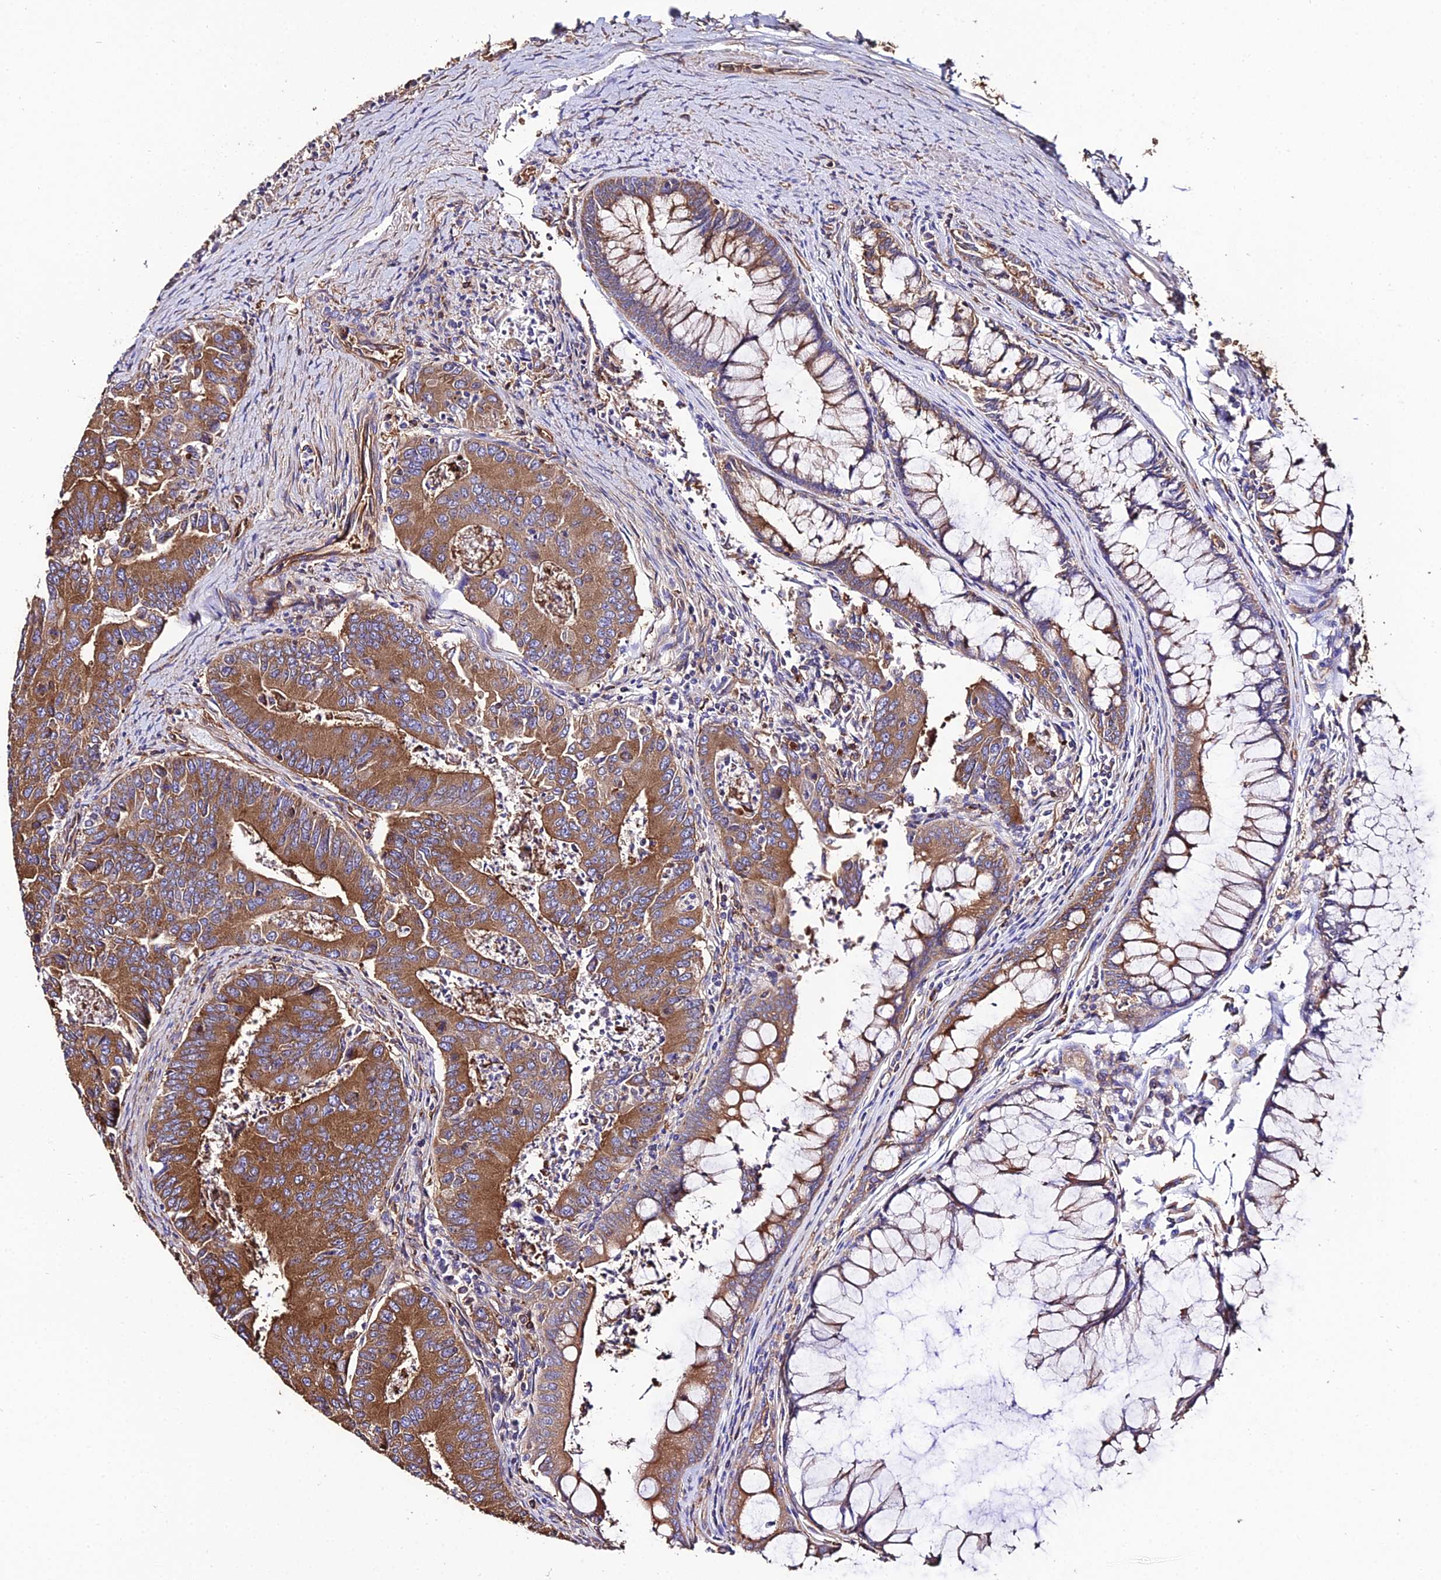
{"staining": {"intensity": "moderate", "quantity": ">75%", "location": "cytoplasmic/membranous"}, "tissue": "colorectal cancer", "cell_type": "Tumor cells", "image_type": "cancer", "snomed": [{"axis": "morphology", "description": "Adenocarcinoma, NOS"}, {"axis": "topography", "description": "Colon"}], "caption": "DAB (3,3'-diaminobenzidine) immunohistochemical staining of colorectal cancer (adenocarcinoma) reveals moderate cytoplasmic/membranous protein positivity in about >75% of tumor cells. (DAB = brown stain, brightfield microscopy at high magnification).", "gene": "TUBA3D", "patient": {"sex": "female", "age": 67}}